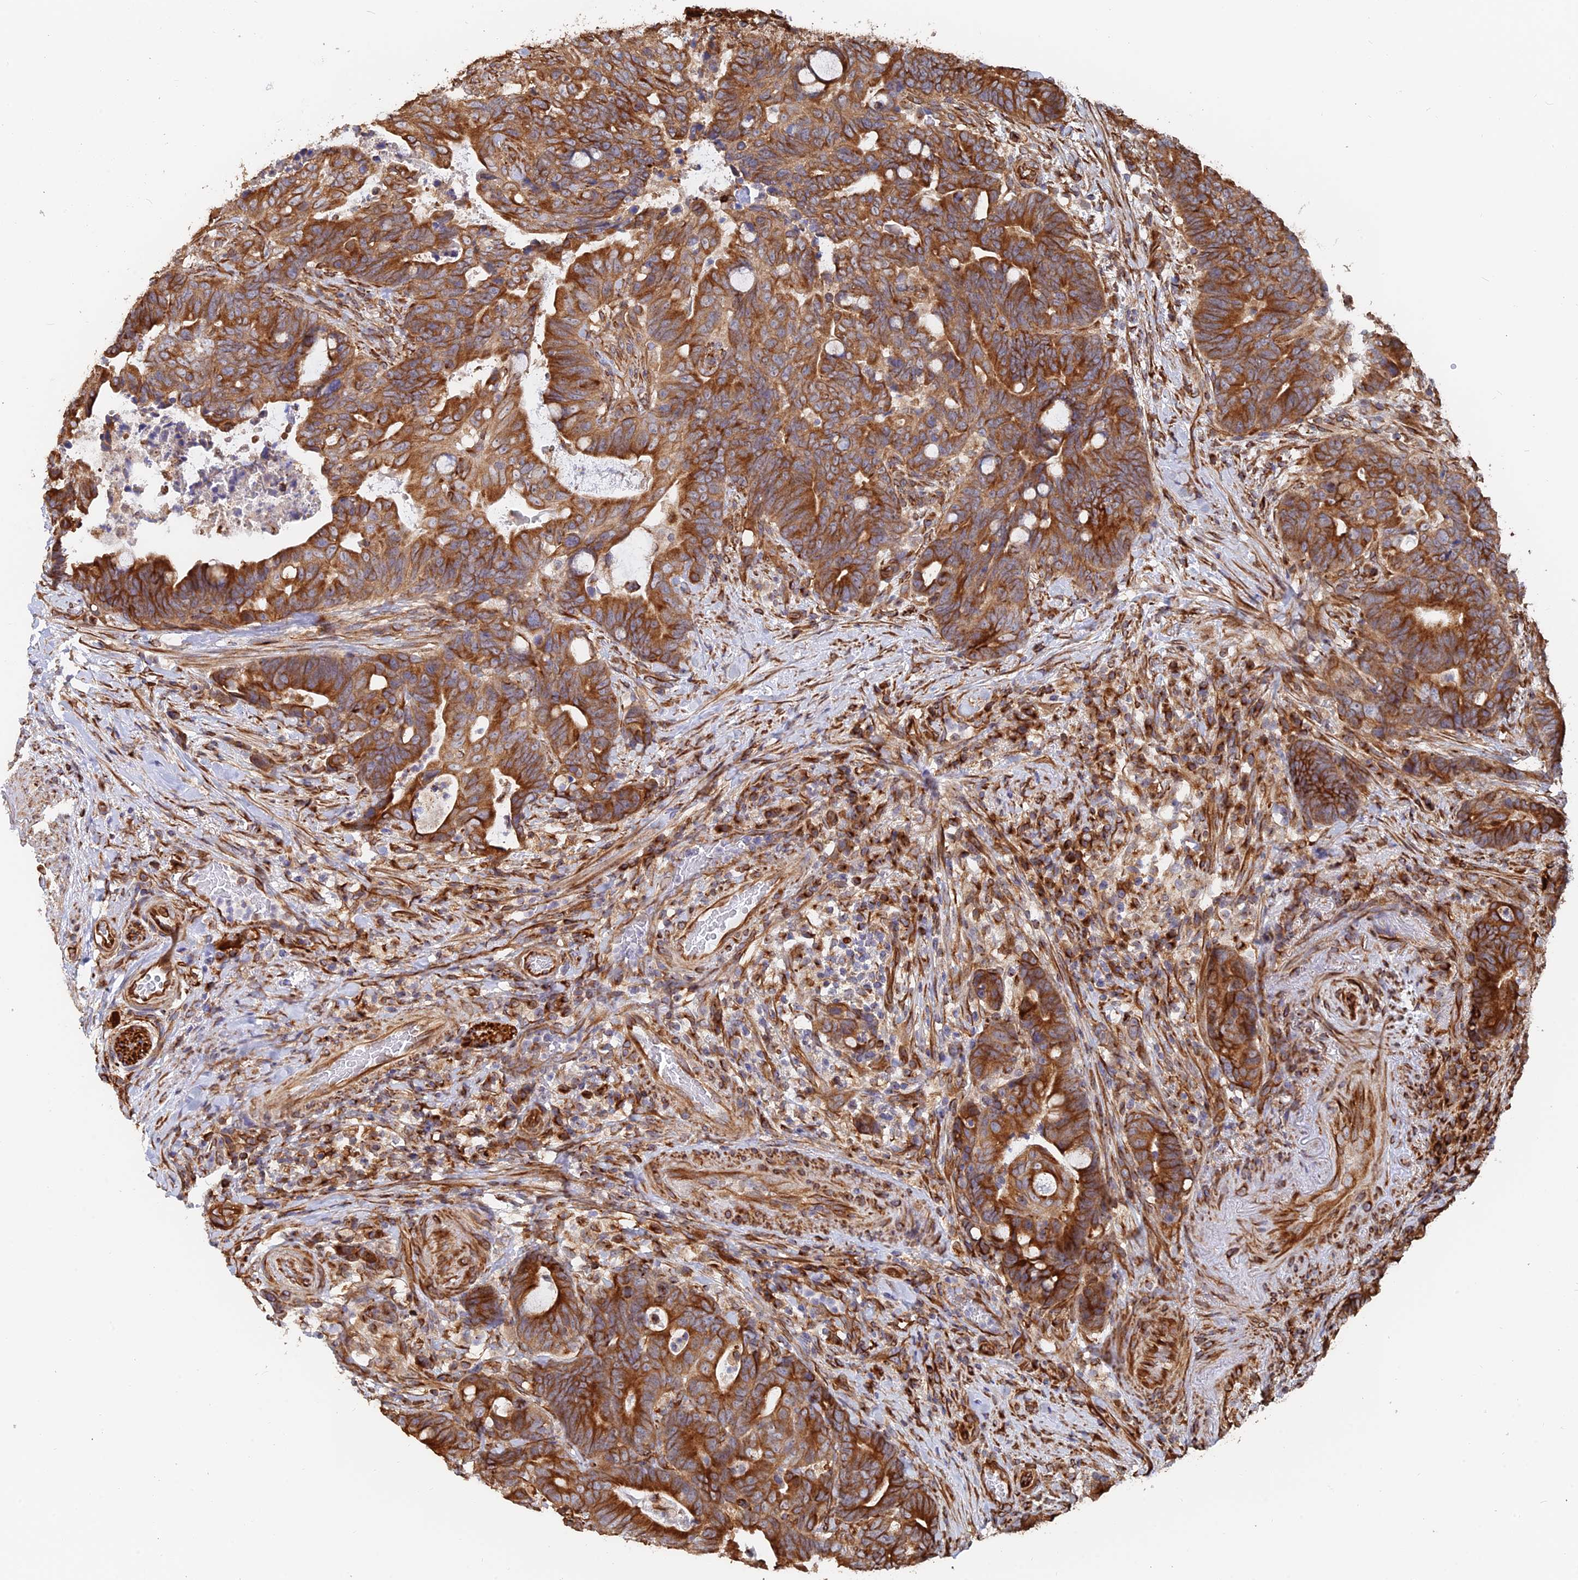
{"staining": {"intensity": "strong", "quantity": ">75%", "location": "cytoplasmic/membranous"}, "tissue": "colorectal cancer", "cell_type": "Tumor cells", "image_type": "cancer", "snomed": [{"axis": "morphology", "description": "Adenocarcinoma, NOS"}, {"axis": "topography", "description": "Colon"}], "caption": "The photomicrograph exhibits a brown stain indicating the presence of a protein in the cytoplasmic/membranous of tumor cells in colorectal adenocarcinoma.", "gene": "WBP11", "patient": {"sex": "female", "age": 82}}